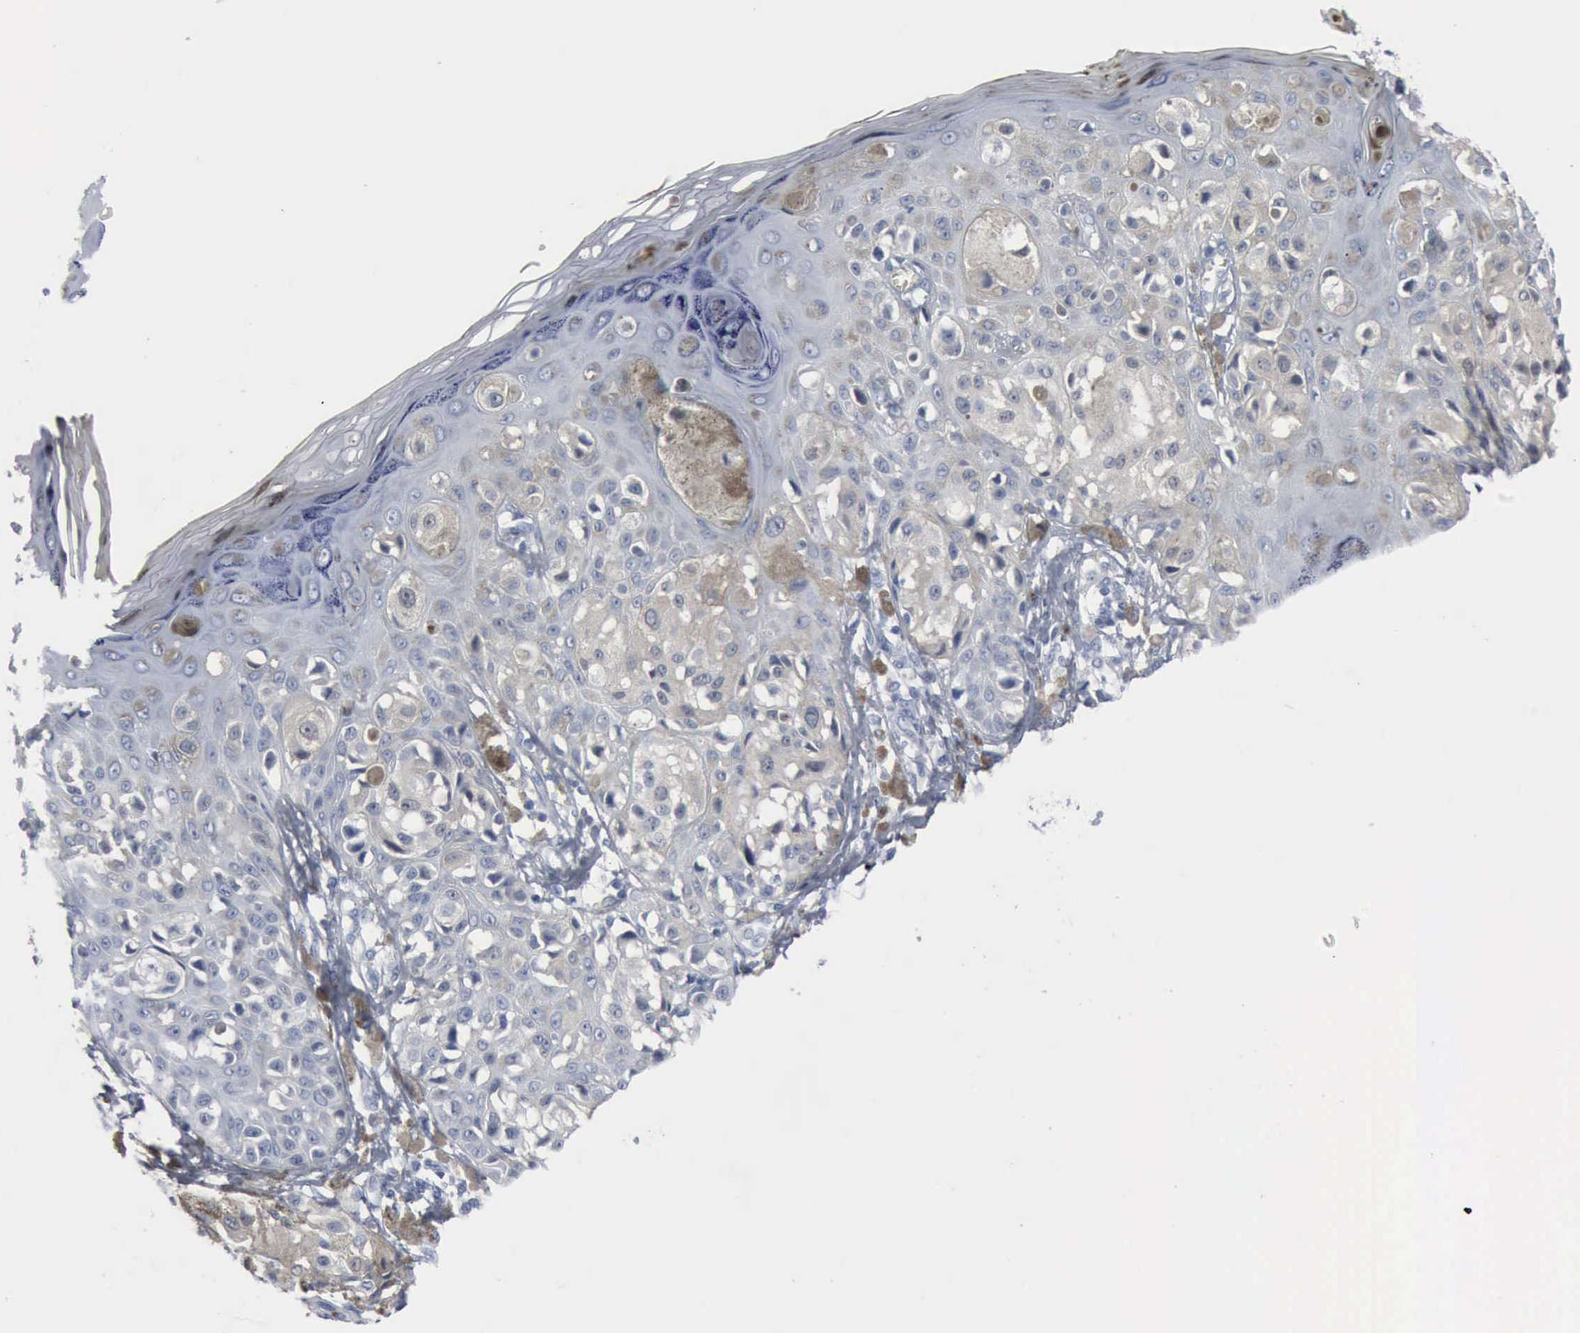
{"staining": {"intensity": "negative", "quantity": "none", "location": "none"}, "tissue": "melanoma", "cell_type": "Tumor cells", "image_type": "cancer", "snomed": [{"axis": "morphology", "description": "Malignant melanoma, NOS"}, {"axis": "topography", "description": "Skin"}], "caption": "This is an immunohistochemistry (IHC) micrograph of malignant melanoma. There is no positivity in tumor cells.", "gene": "DMD", "patient": {"sex": "female", "age": 55}}